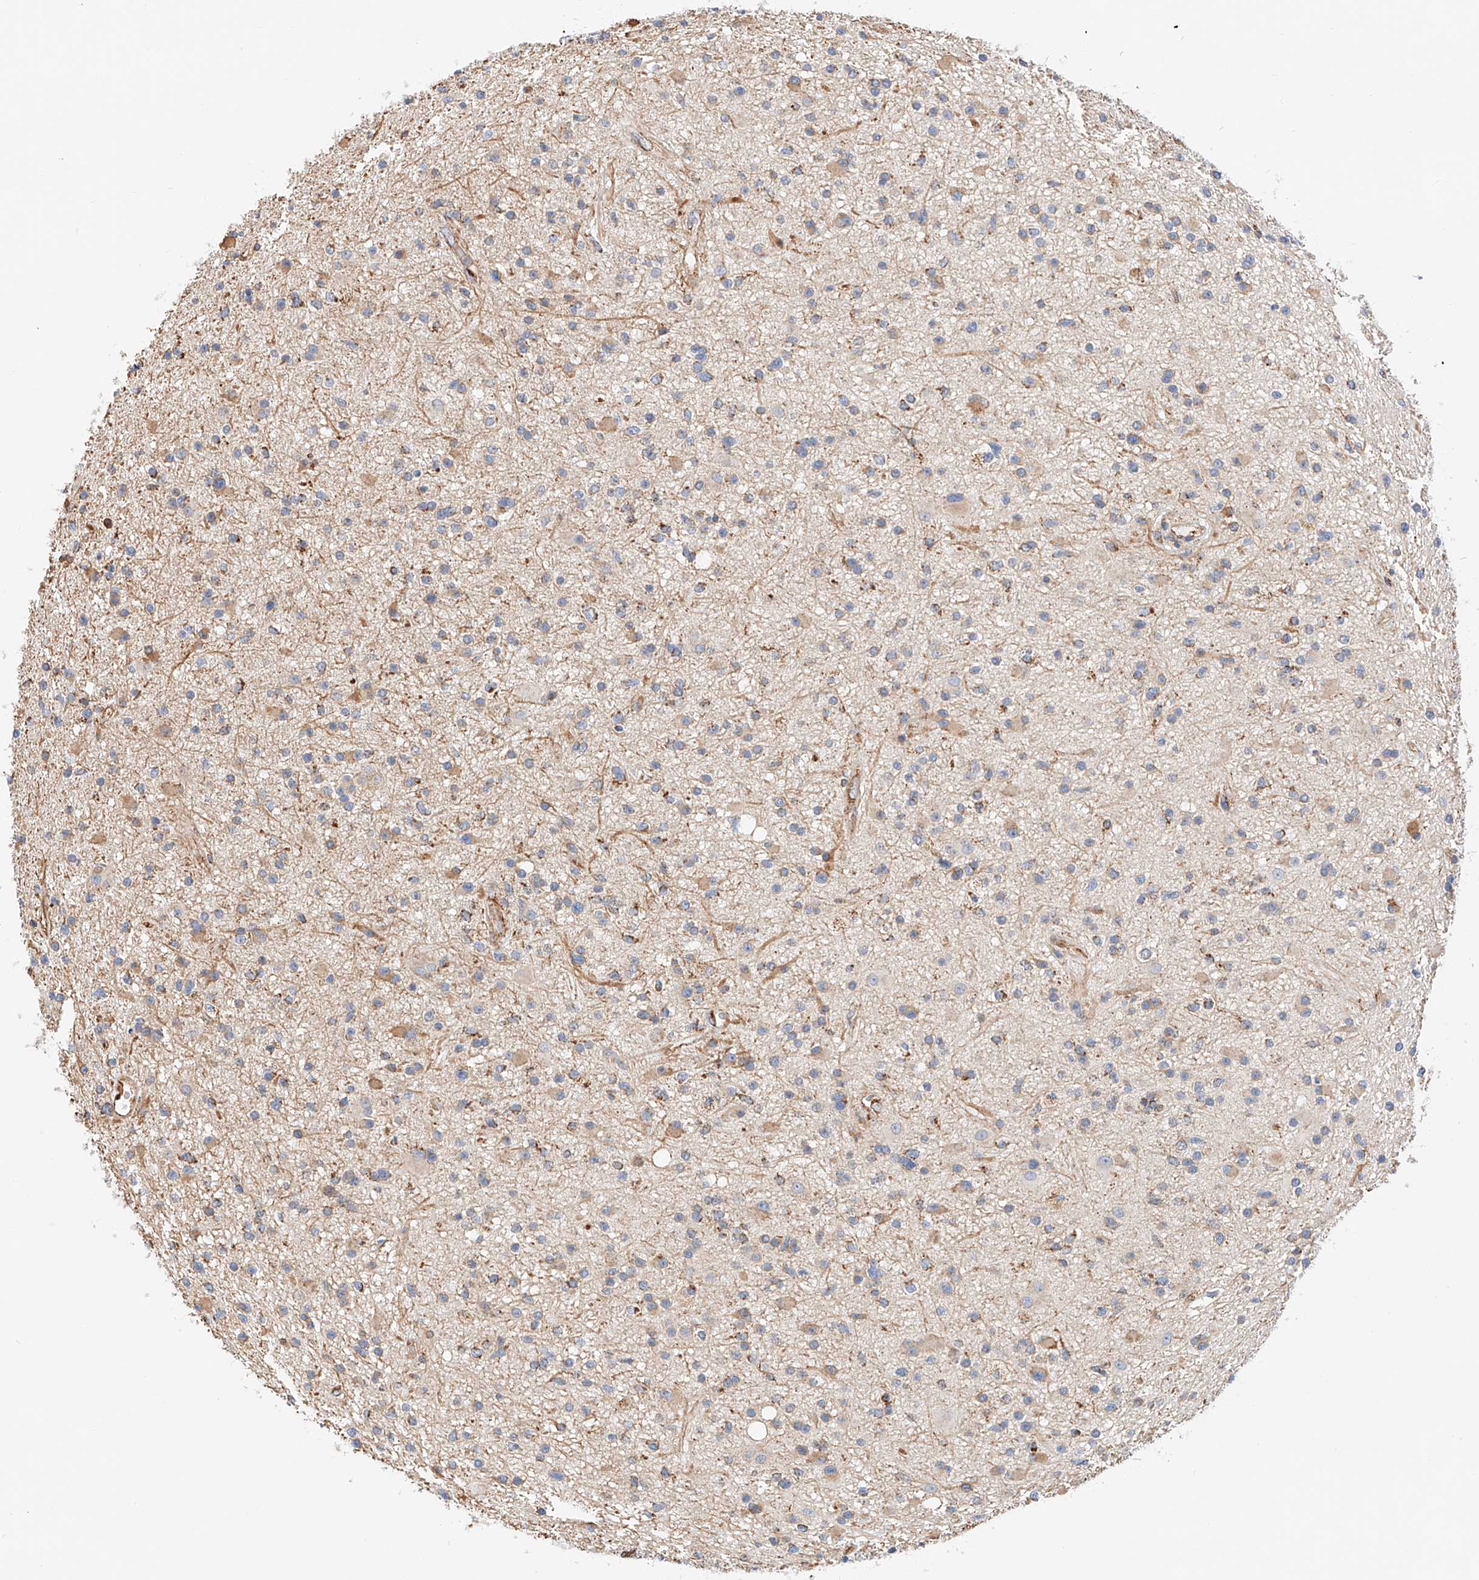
{"staining": {"intensity": "weak", "quantity": "<25%", "location": "cytoplasmic/membranous"}, "tissue": "glioma", "cell_type": "Tumor cells", "image_type": "cancer", "snomed": [{"axis": "morphology", "description": "Glioma, malignant, High grade"}, {"axis": "topography", "description": "Brain"}], "caption": "Tumor cells show no significant expression in malignant glioma (high-grade).", "gene": "NDUFV3", "patient": {"sex": "male", "age": 33}}